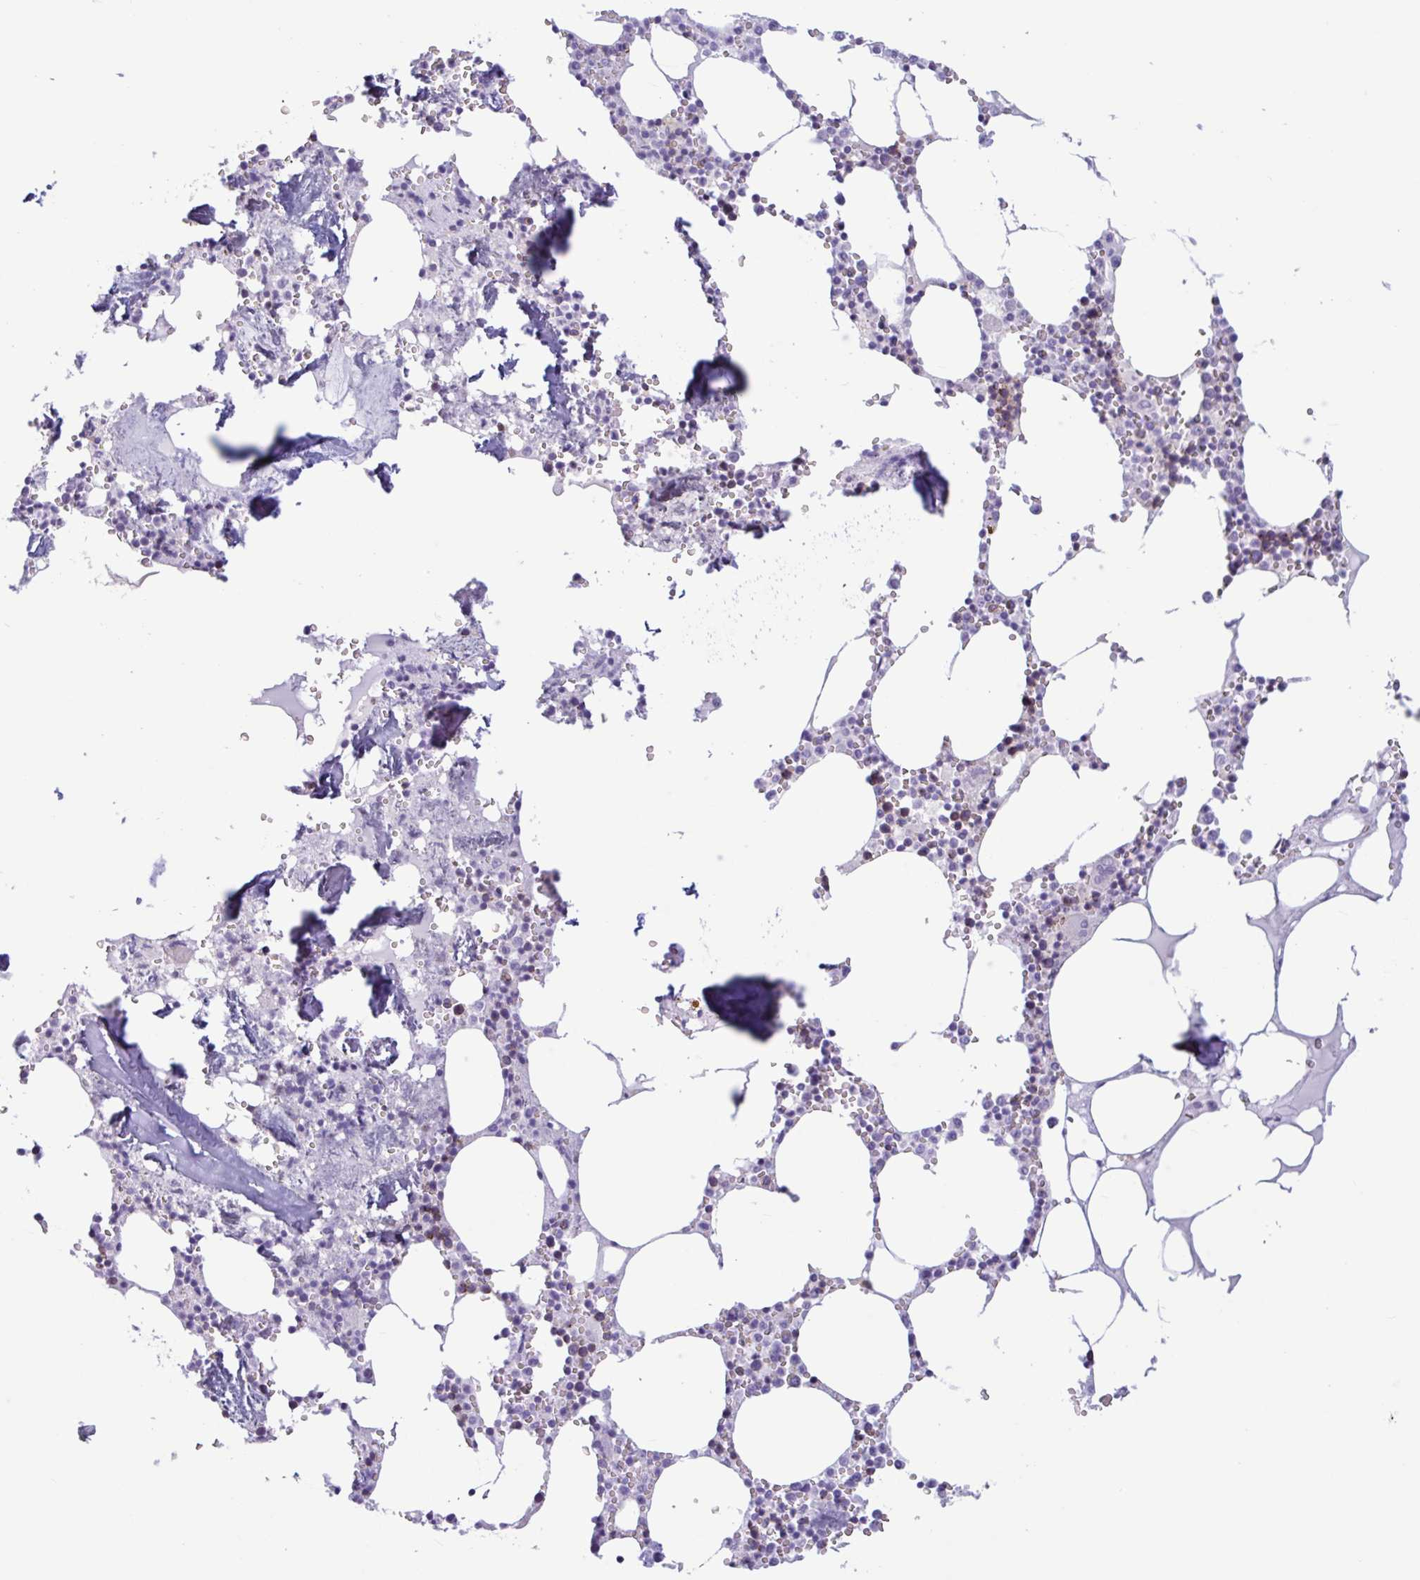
{"staining": {"intensity": "moderate", "quantity": "<25%", "location": "cytoplasmic/membranous"}, "tissue": "bone marrow", "cell_type": "Hematopoietic cells", "image_type": "normal", "snomed": [{"axis": "morphology", "description": "Normal tissue, NOS"}, {"axis": "topography", "description": "Bone marrow"}], "caption": "Protein staining shows moderate cytoplasmic/membranous expression in about <25% of hematopoietic cells in benign bone marrow. (Stains: DAB in brown, nuclei in blue, Microscopy: brightfield microscopy at high magnification).", "gene": "CTSE", "patient": {"sex": "male", "age": 54}}